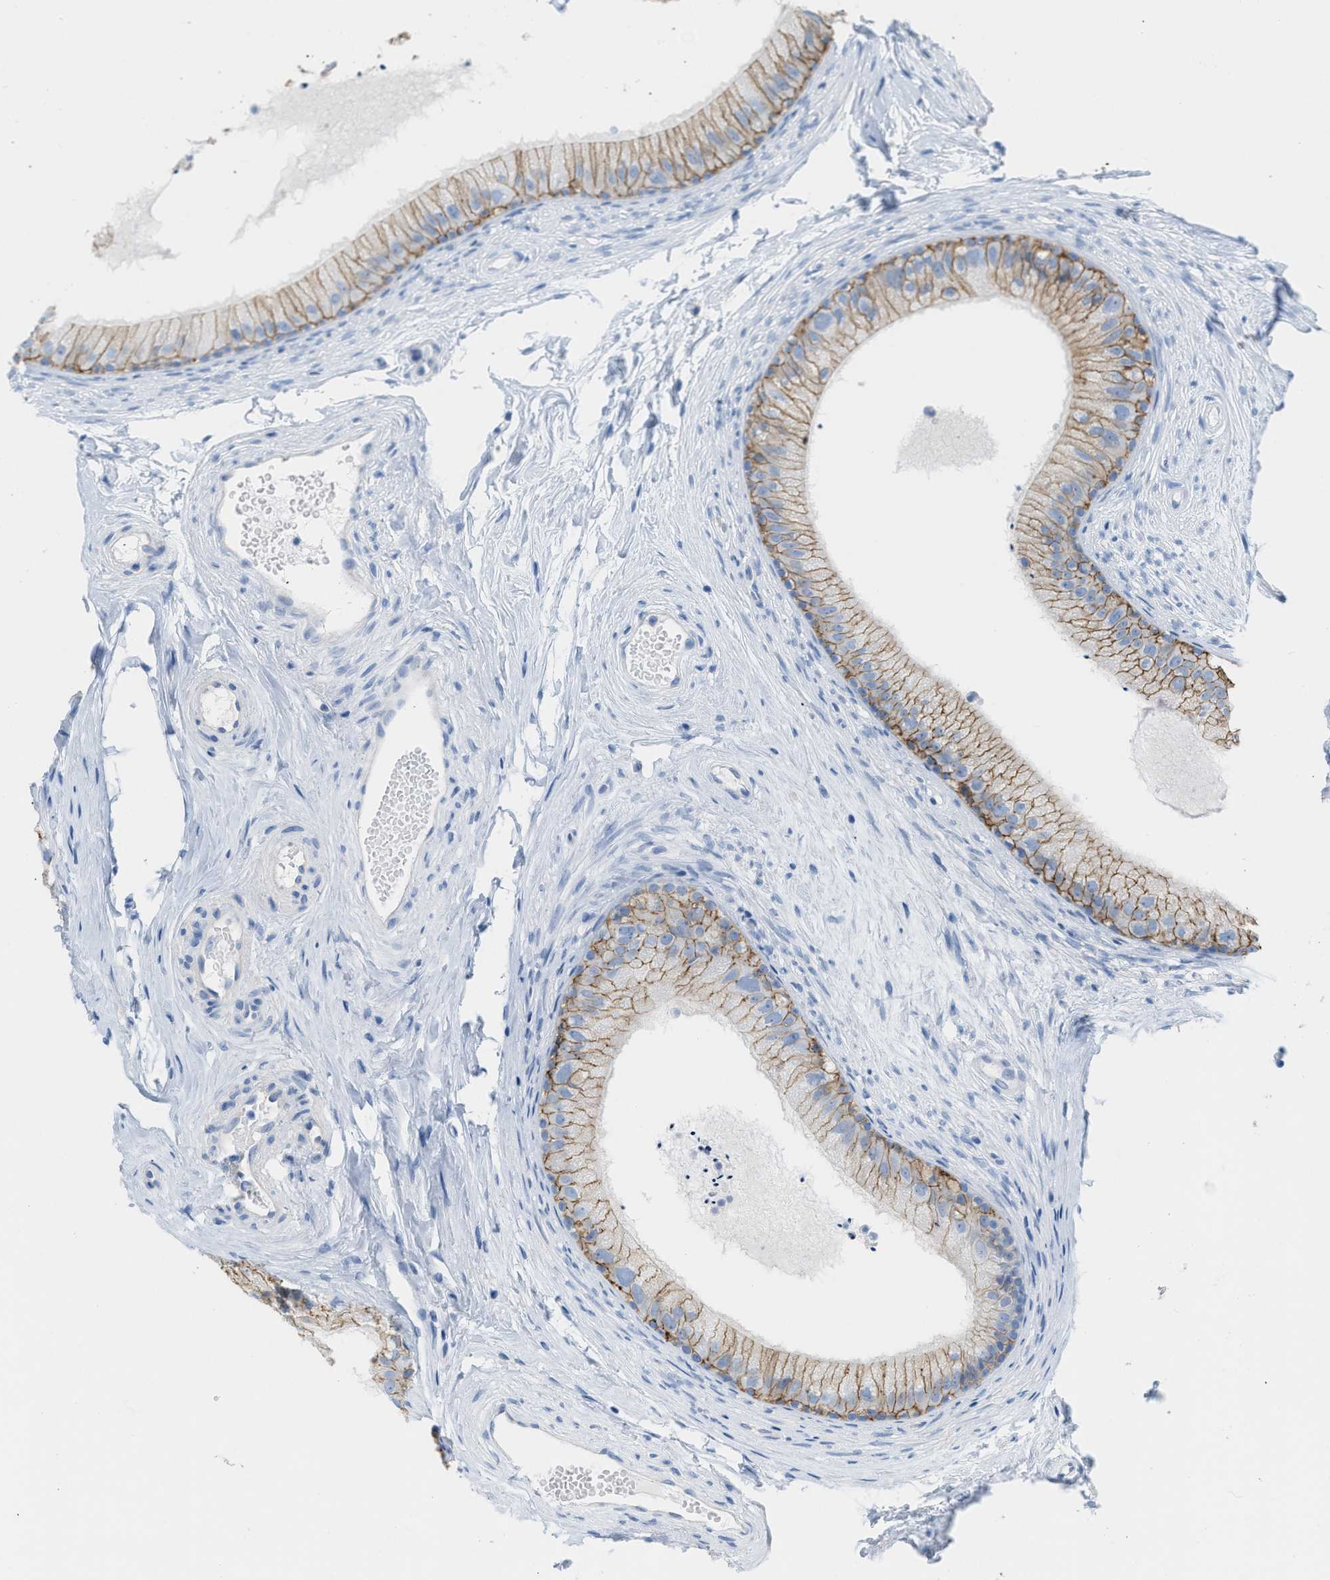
{"staining": {"intensity": "moderate", "quantity": "25%-75%", "location": "cytoplasmic/membranous"}, "tissue": "epididymis", "cell_type": "Glandular cells", "image_type": "normal", "snomed": [{"axis": "morphology", "description": "Normal tissue, NOS"}, {"axis": "topography", "description": "Epididymis"}], "caption": "Glandular cells exhibit medium levels of moderate cytoplasmic/membranous positivity in about 25%-75% of cells in benign epididymis.", "gene": "SLC3A2", "patient": {"sex": "male", "age": 56}}